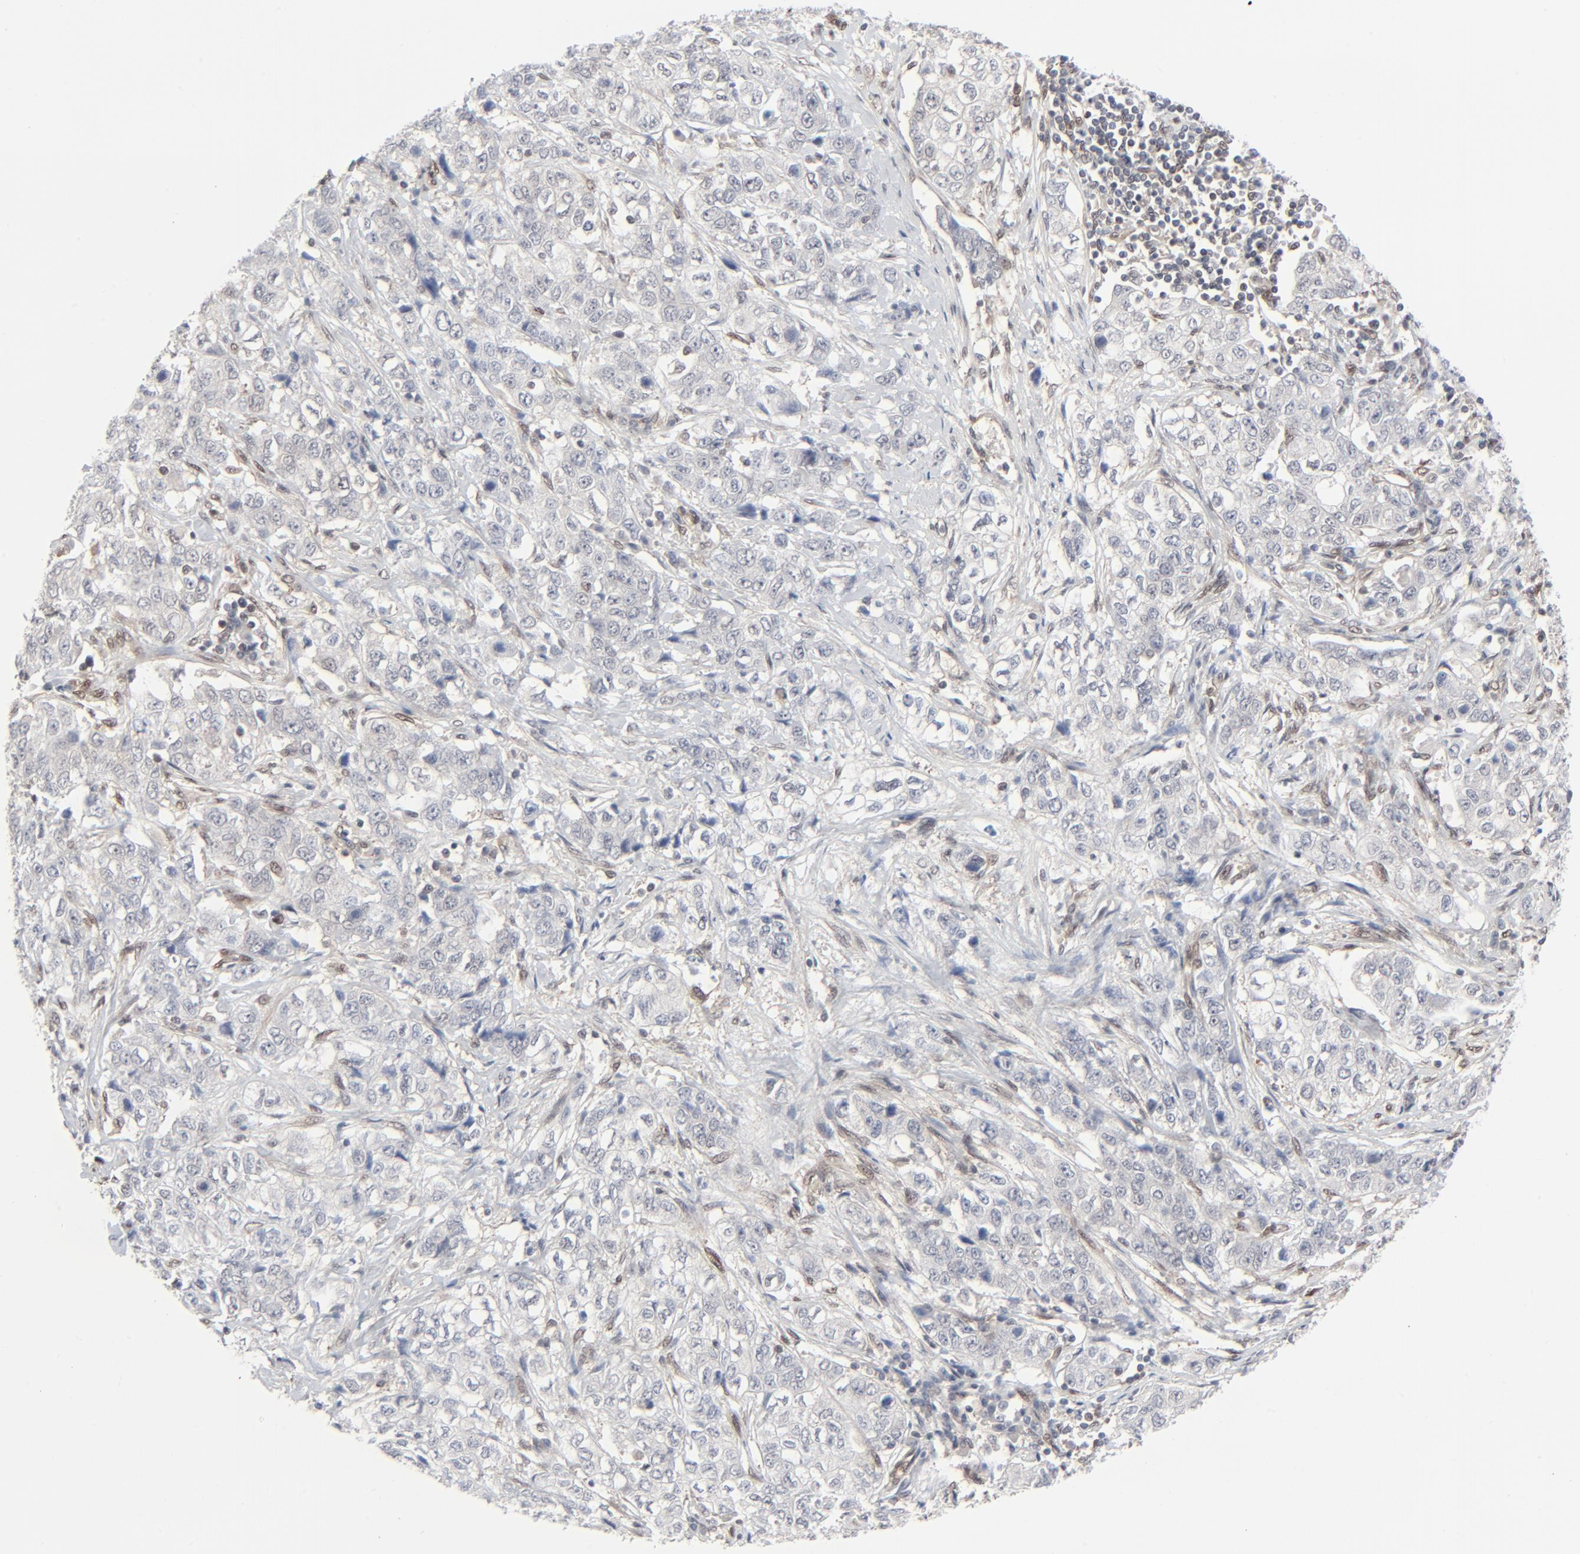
{"staining": {"intensity": "weak", "quantity": "<25%", "location": "cytoplasmic/membranous,nuclear"}, "tissue": "stomach cancer", "cell_type": "Tumor cells", "image_type": "cancer", "snomed": [{"axis": "morphology", "description": "Adenocarcinoma, NOS"}, {"axis": "topography", "description": "Stomach"}], "caption": "DAB immunohistochemical staining of stomach cancer shows no significant positivity in tumor cells.", "gene": "AKT1", "patient": {"sex": "male", "age": 48}}